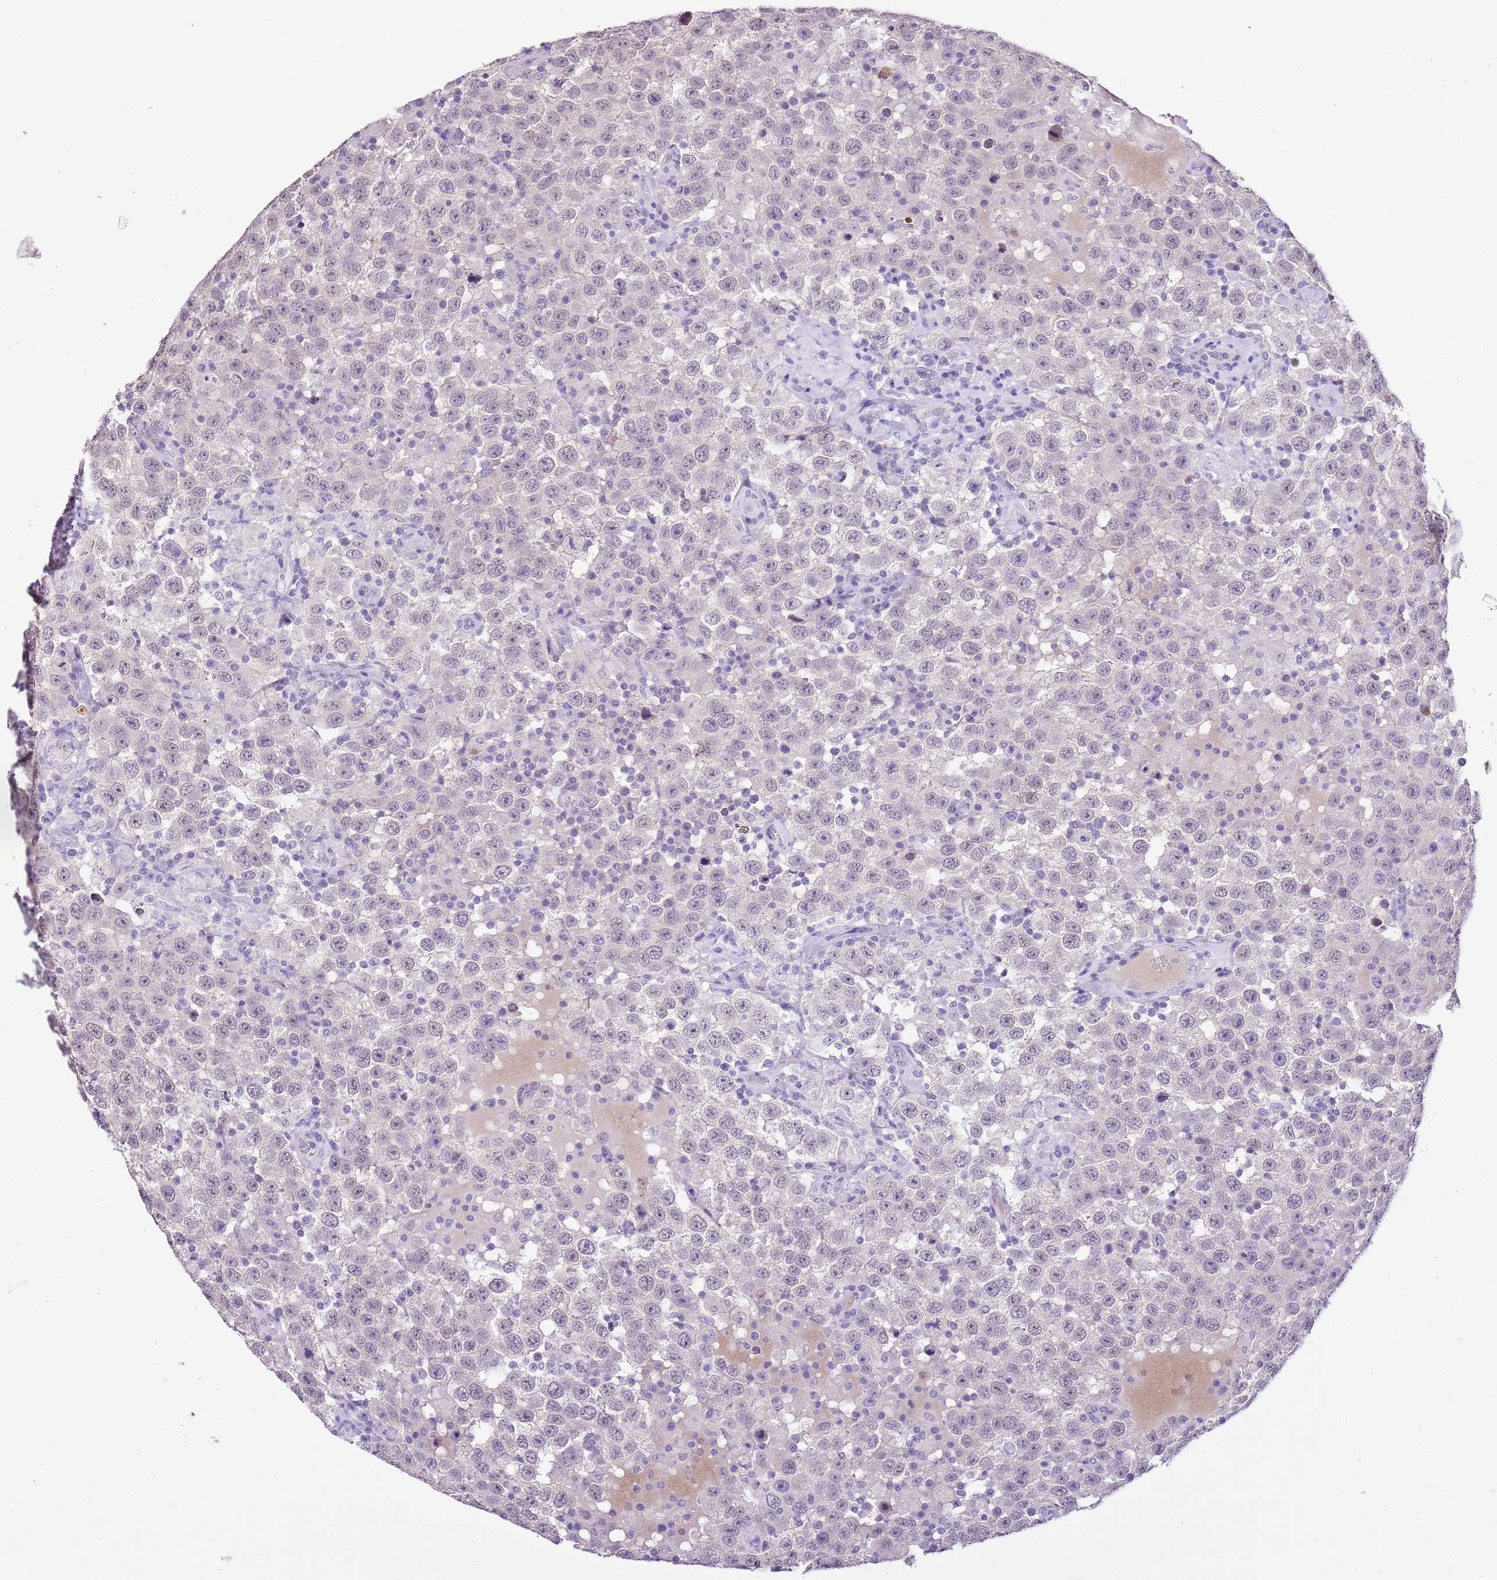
{"staining": {"intensity": "negative", "quantity": "none", "location": "none"}, "tissue": "testis cancer", "cell_type": "Tumor cells", "image_type": "cancer", "snomed": [{"axis": "morphology", "description": "Seminoma, NOS"}, {"axis": "topography", "description": "Testis"}], "caption": "This image is of testis cancer stained with IHC to label a protein in brown with the nuclei are counter-stained blue. There is no staining in tumor cells.", "gene": "XPO7", "patient": {"sex": "male", "age": 41}}